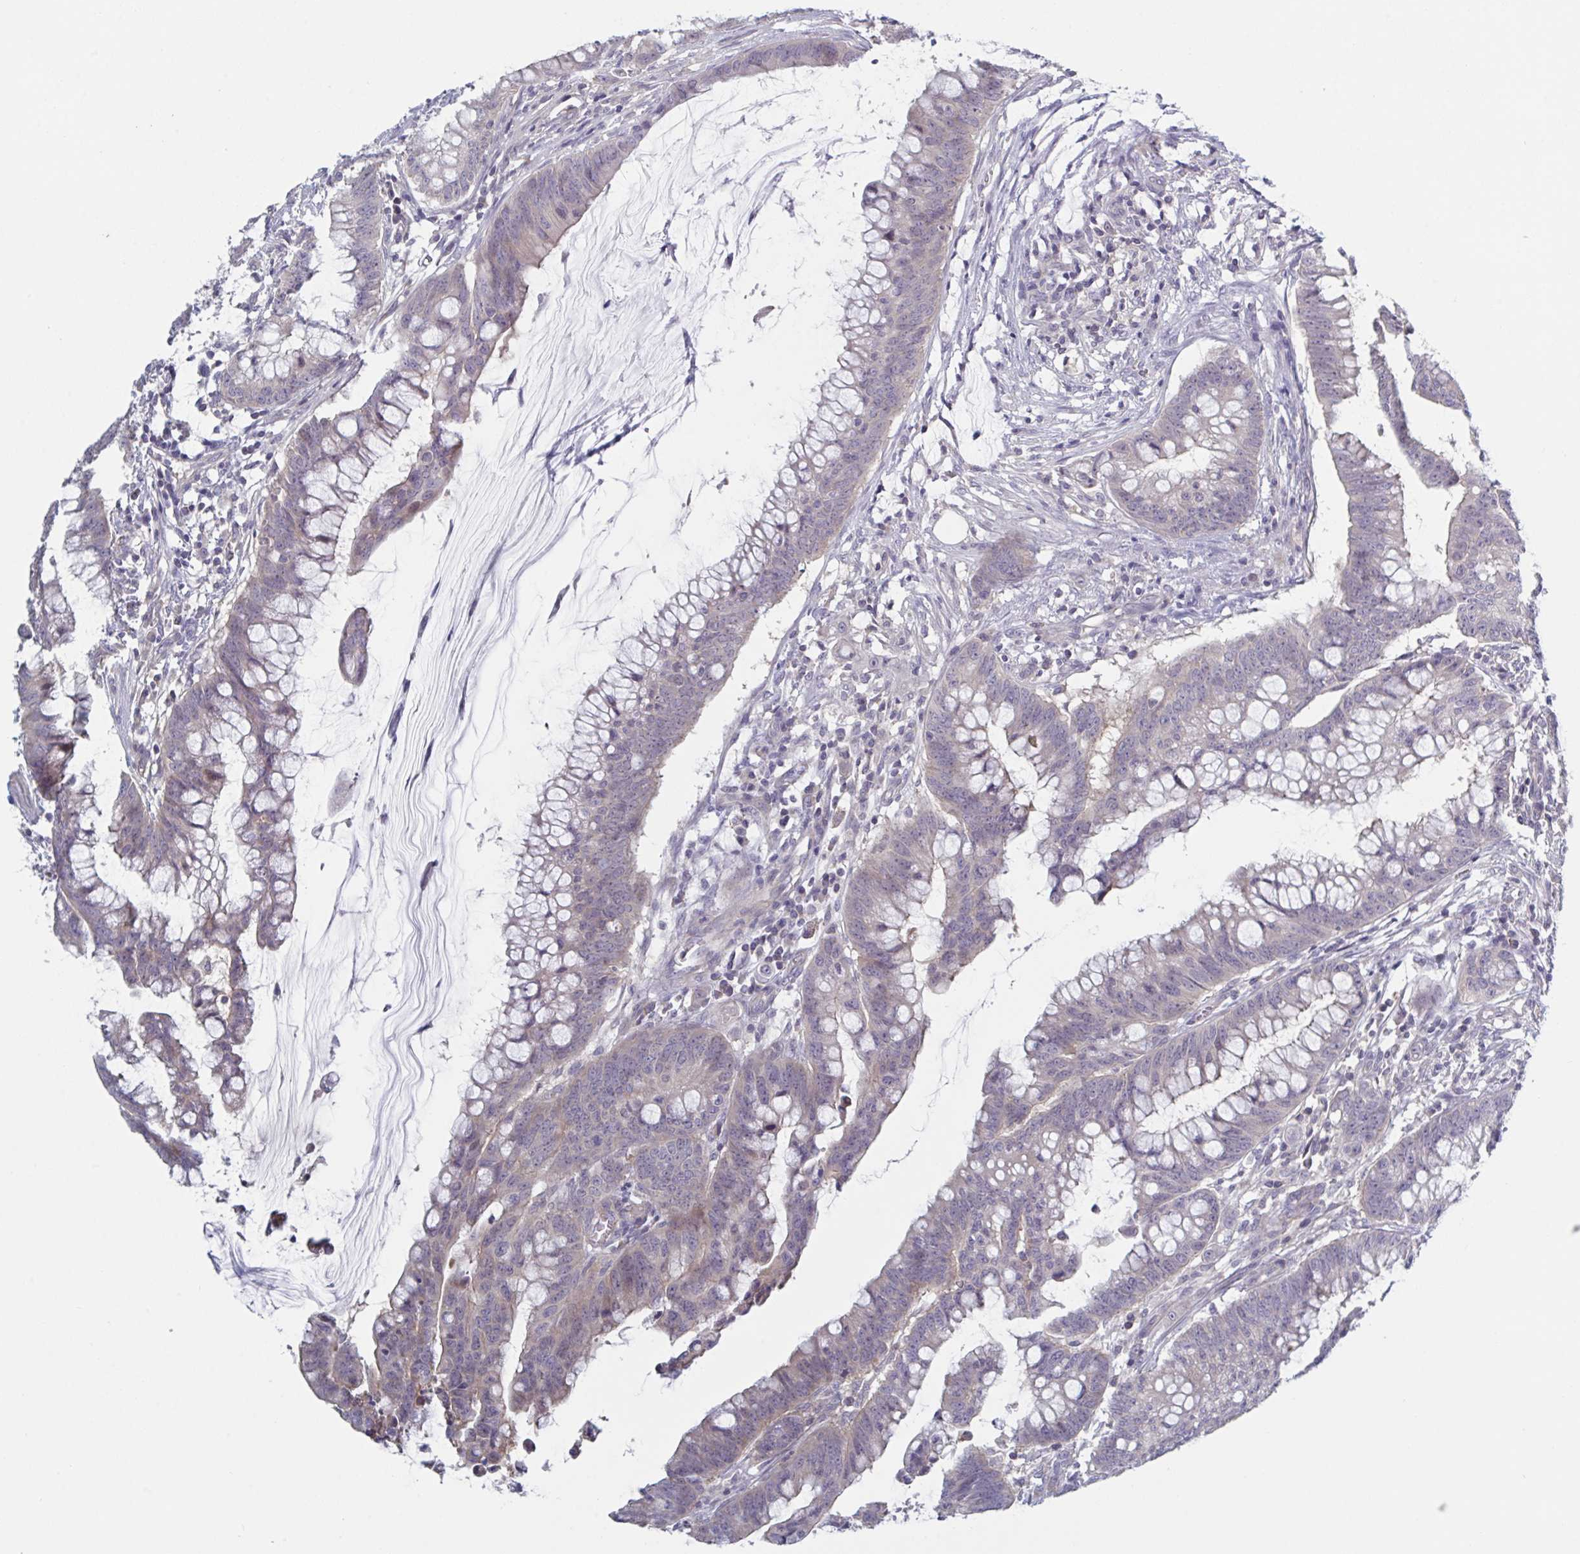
{"staining": {"intensity": "weak", "quantity": "25%-75%", "location": "cytoplasmic/membranous"}, "tissue": "colorectal cancer", "cell_type": "Tumor cells", "image_type": "cancer", "snomed": [{"axis": "morphology", "description": "Adenocarcinoma, NOS"}, {"axis": "topography", "description": "Colon"}], "caption": "Colorectal cancer (adenocarcinoma) tissue demonstrates weak cytoplasmic/membranous expression in approximately 25%-75% of tumor cells, visualized by immunohistochemistry.", "gene": "STK26", "patient": {"sex": "male", "age": 62}}